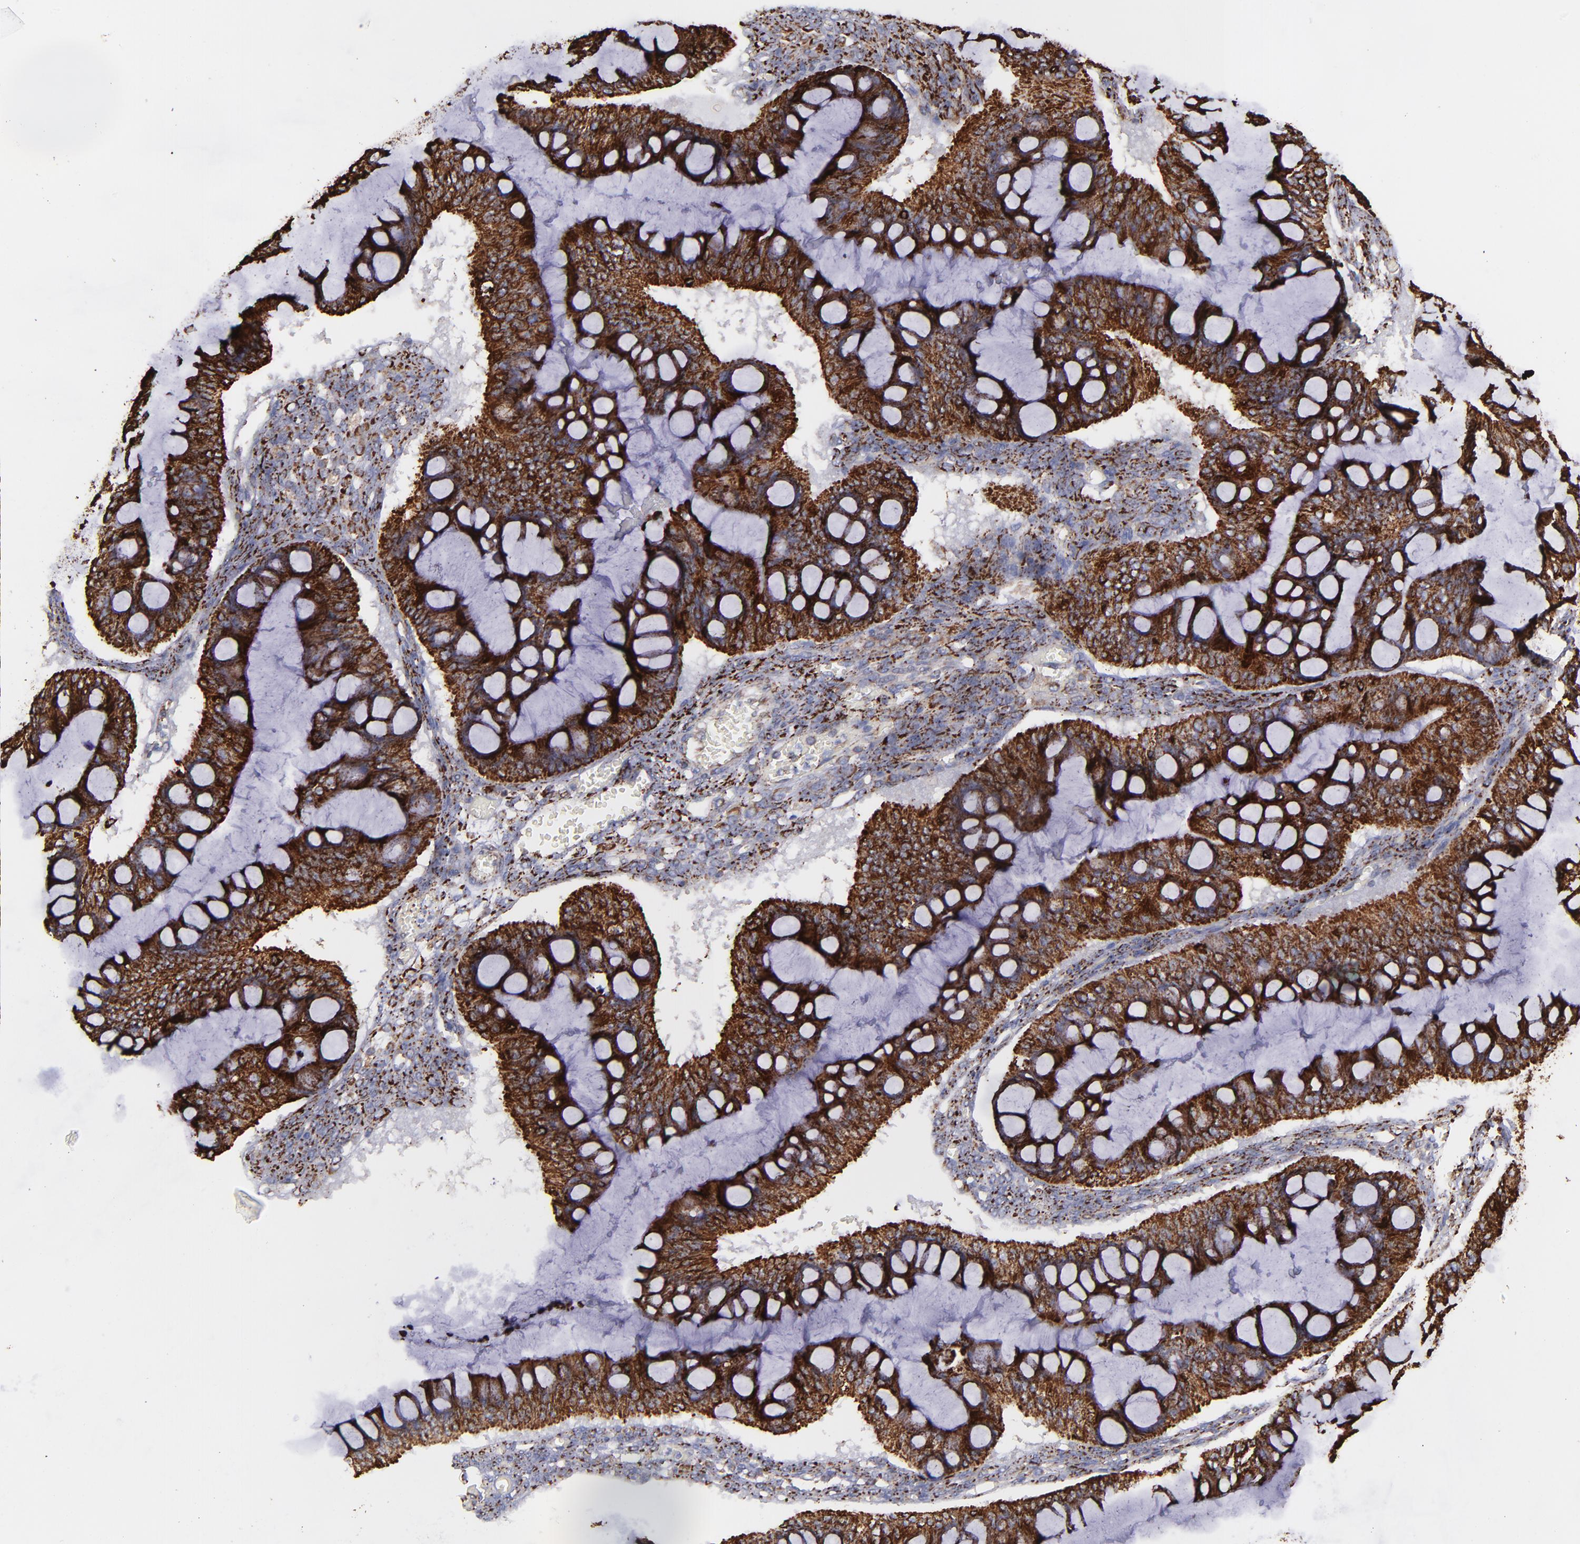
{"staining": {"intensity": "strong", "quantity": ">75%", "location": "cytoplasmic/membranous"}, "tissue": "ovarian cancer", "cell_type": "Tumor cells", "image_type": "cancer", "snomed": [{"axis": "morphology", "description": "Cystadenocarcinoma, mucinous, NOS"}, {"axis": "topography", "description": "Ovary"}], "caption": "Mucinous cystadenocarcinoma (ovarian) stained with a protein marker displays strong staining in tumor cells.", "gene": "MAOB", "patient": {"sex": "female", "age": 73}}